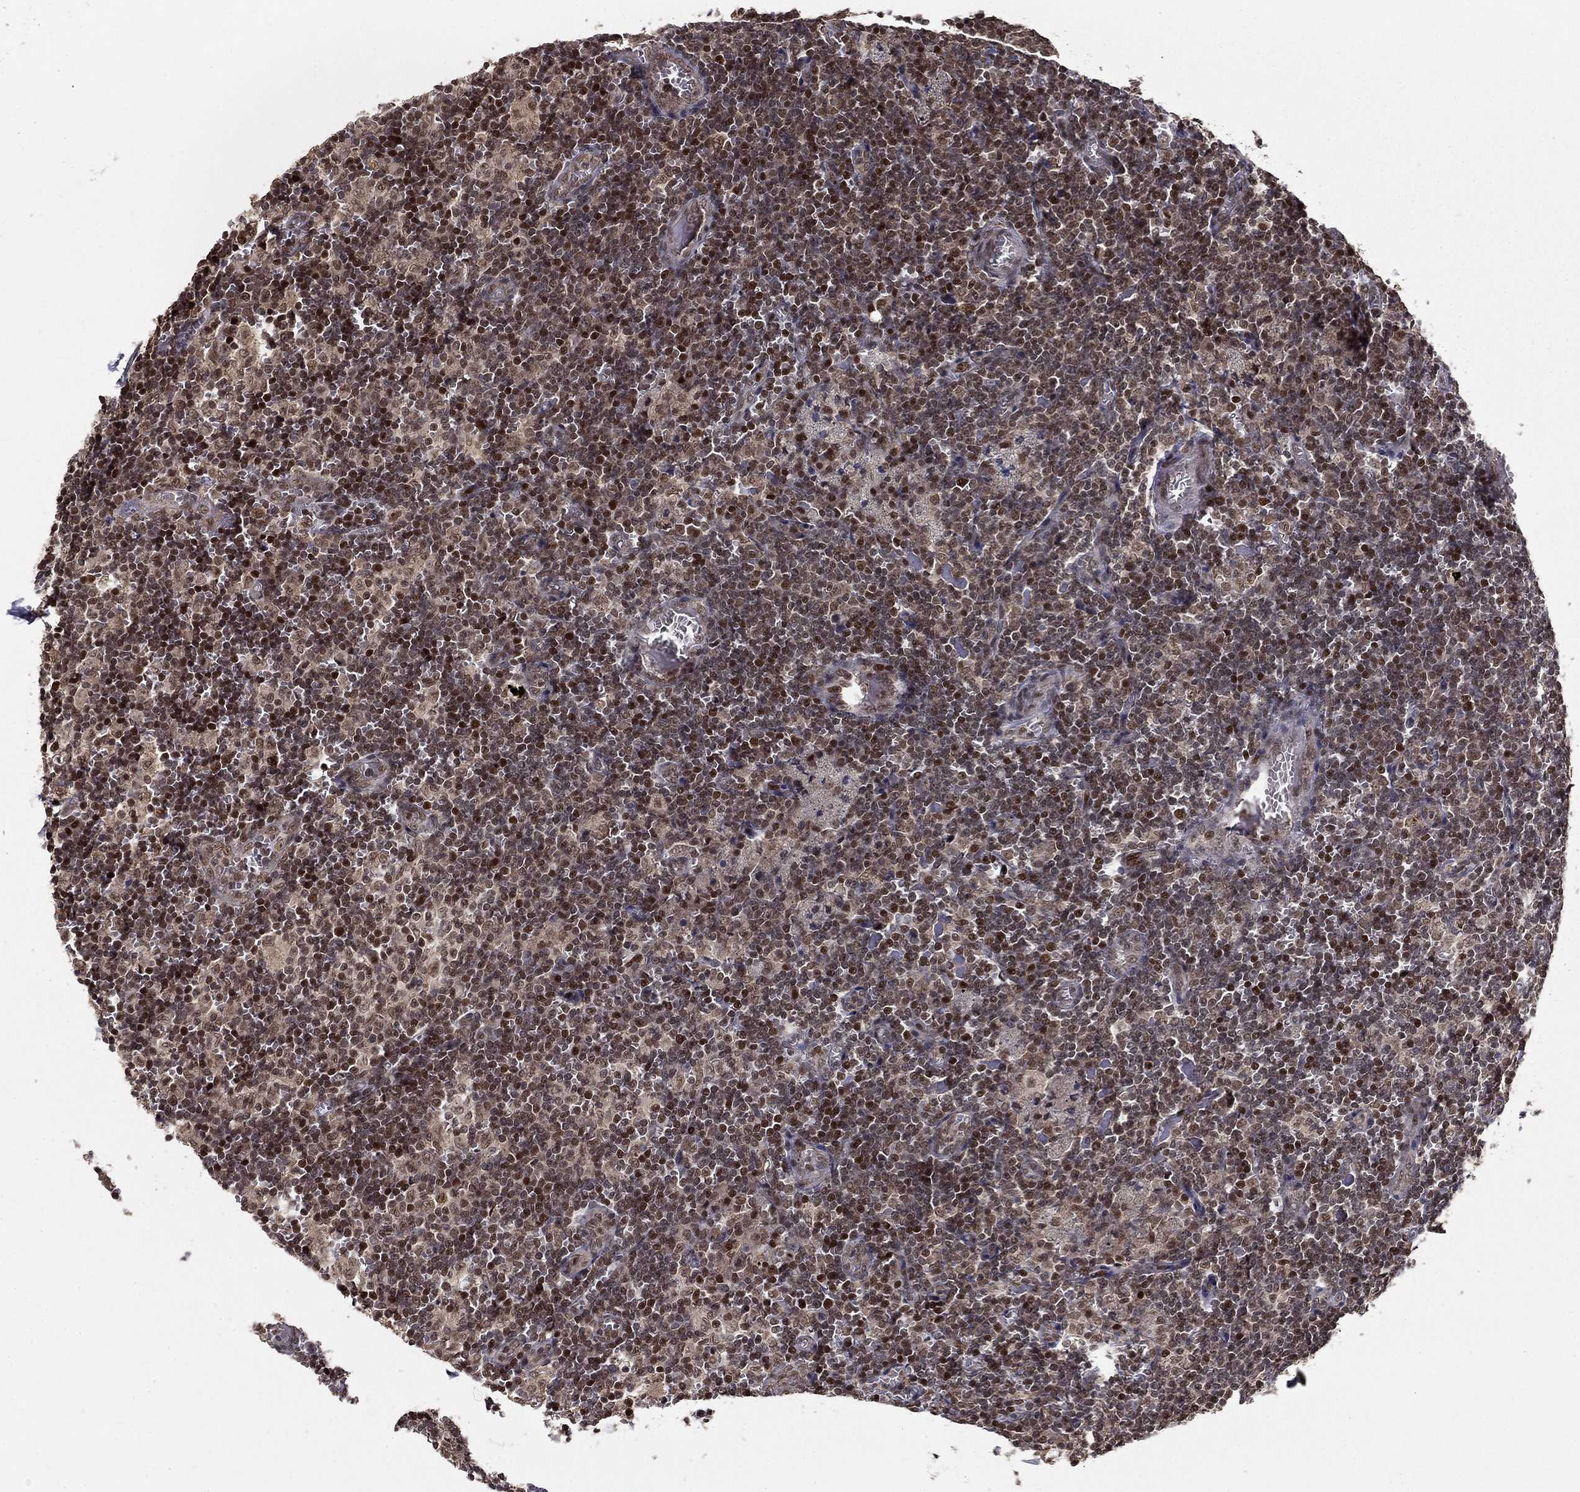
{"staining": {"intensity": "strong", "quantity": "<25%", "location": "nuclear"}, "tissue": "lymph node", "cell_type": "Germinal center cells", "image_type": "normal", "snomed": [{"axis": "morphology", "description": "Normal tissue, NOS"}, {"axis": "topography", "description": "Lymph node"}], "caption": "Lymph node stained for a protein (brown) reveals strong nuclear positive expression in about <25% of germinal center cells.", "gene": "CDCA7L", "patient": {"sex": "male", "age": 62}}